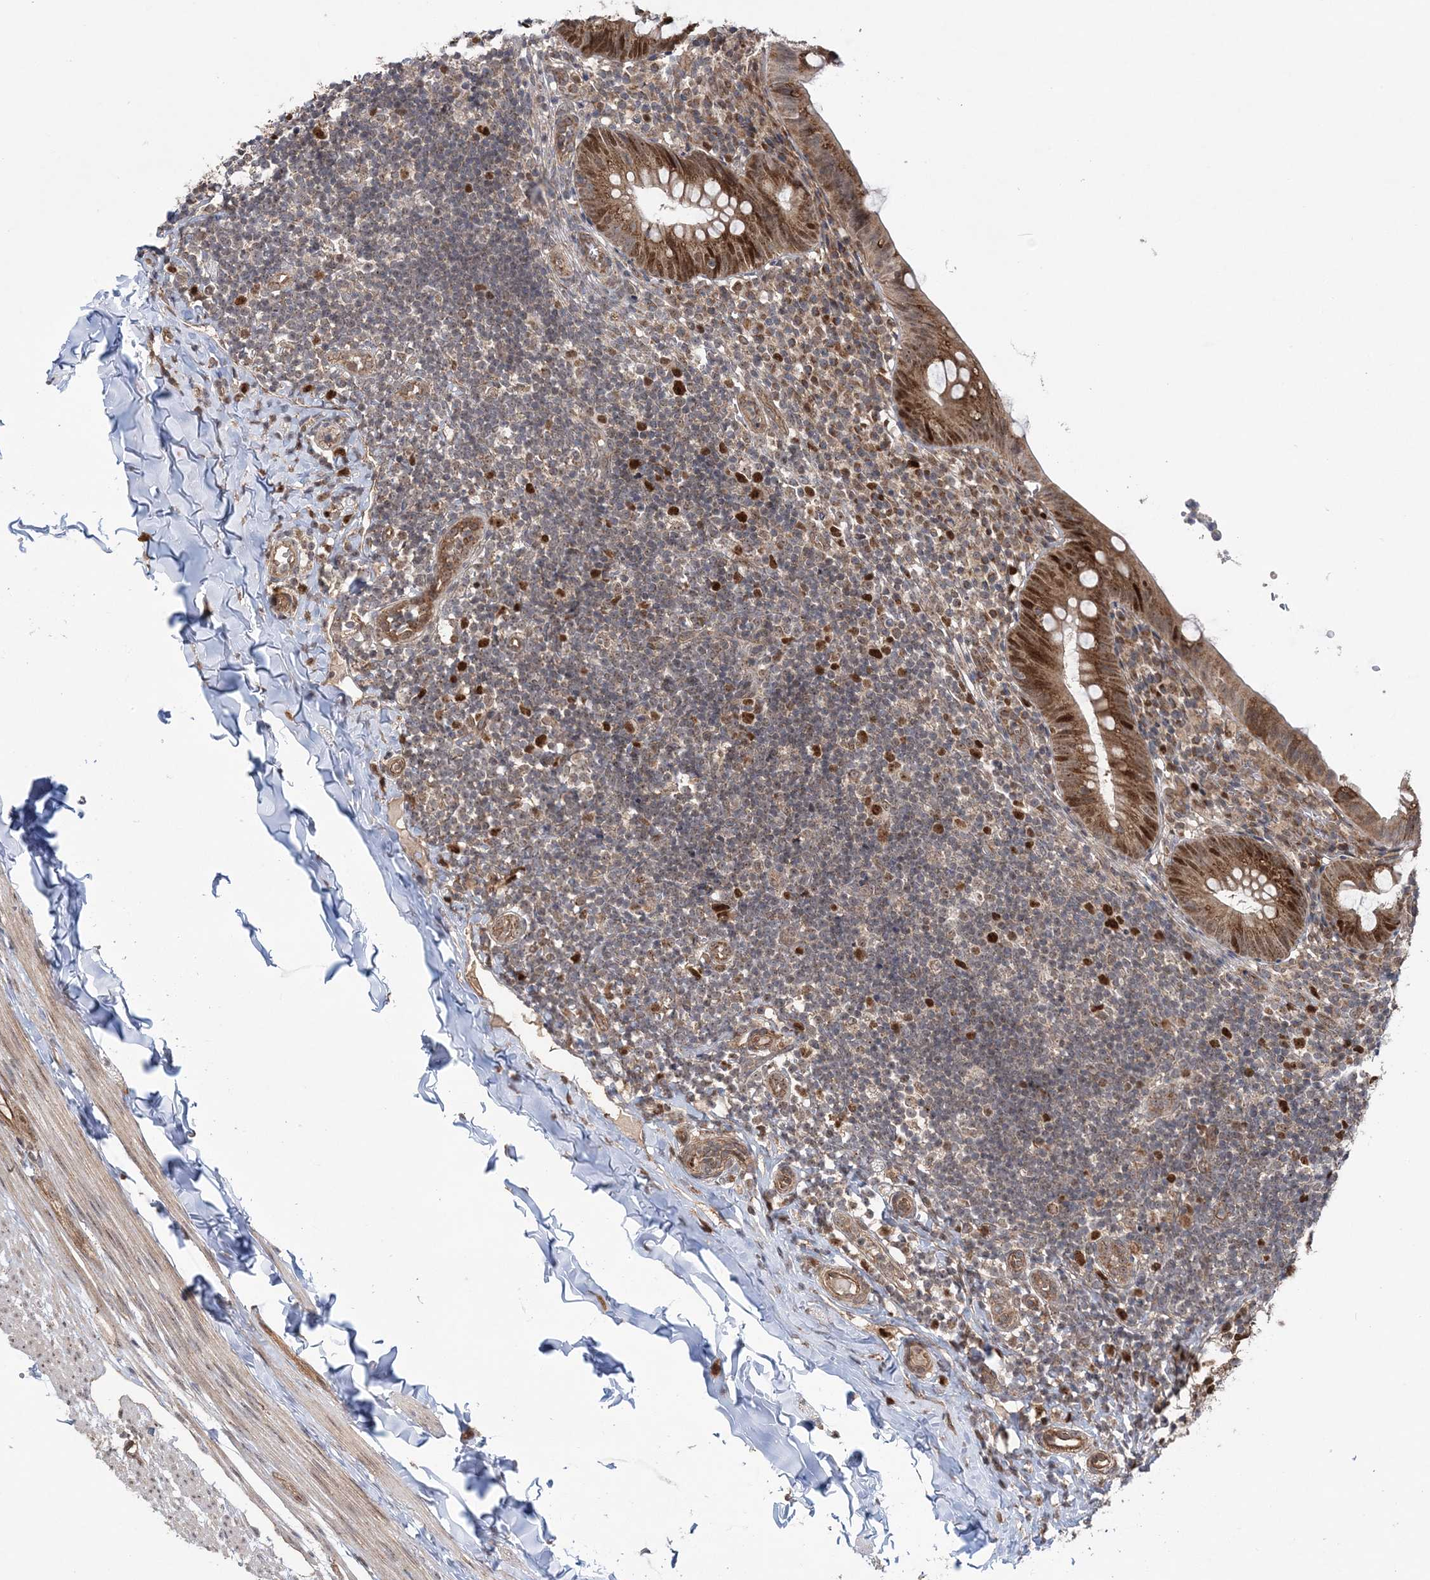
{"staining": {"intensity": "moderate", "quantity": ">75%", "location": "cytoplasmic/membranous,nuclear"}, "tissue": "appendix", "cell_type": "Glandular cells", "image_type": "normal", "snomed": [{"axis": "morphology", "description": "Normal tissue, NOS"}, {"axis": "topography", "description": "Appendix"}], "caption": "Immunohistochemical staining of unremarkable human appendix displays >75% levels of moderate cytoplasmic/membranous,nuclear protein expression in about >75% of glandular cells. (DAB (3,3'-diaminobenzidine) IHC with brightfield microscopy, high magnification).", "gene": "KIF4A", "patient": {"sex": "male", "age": 8}}